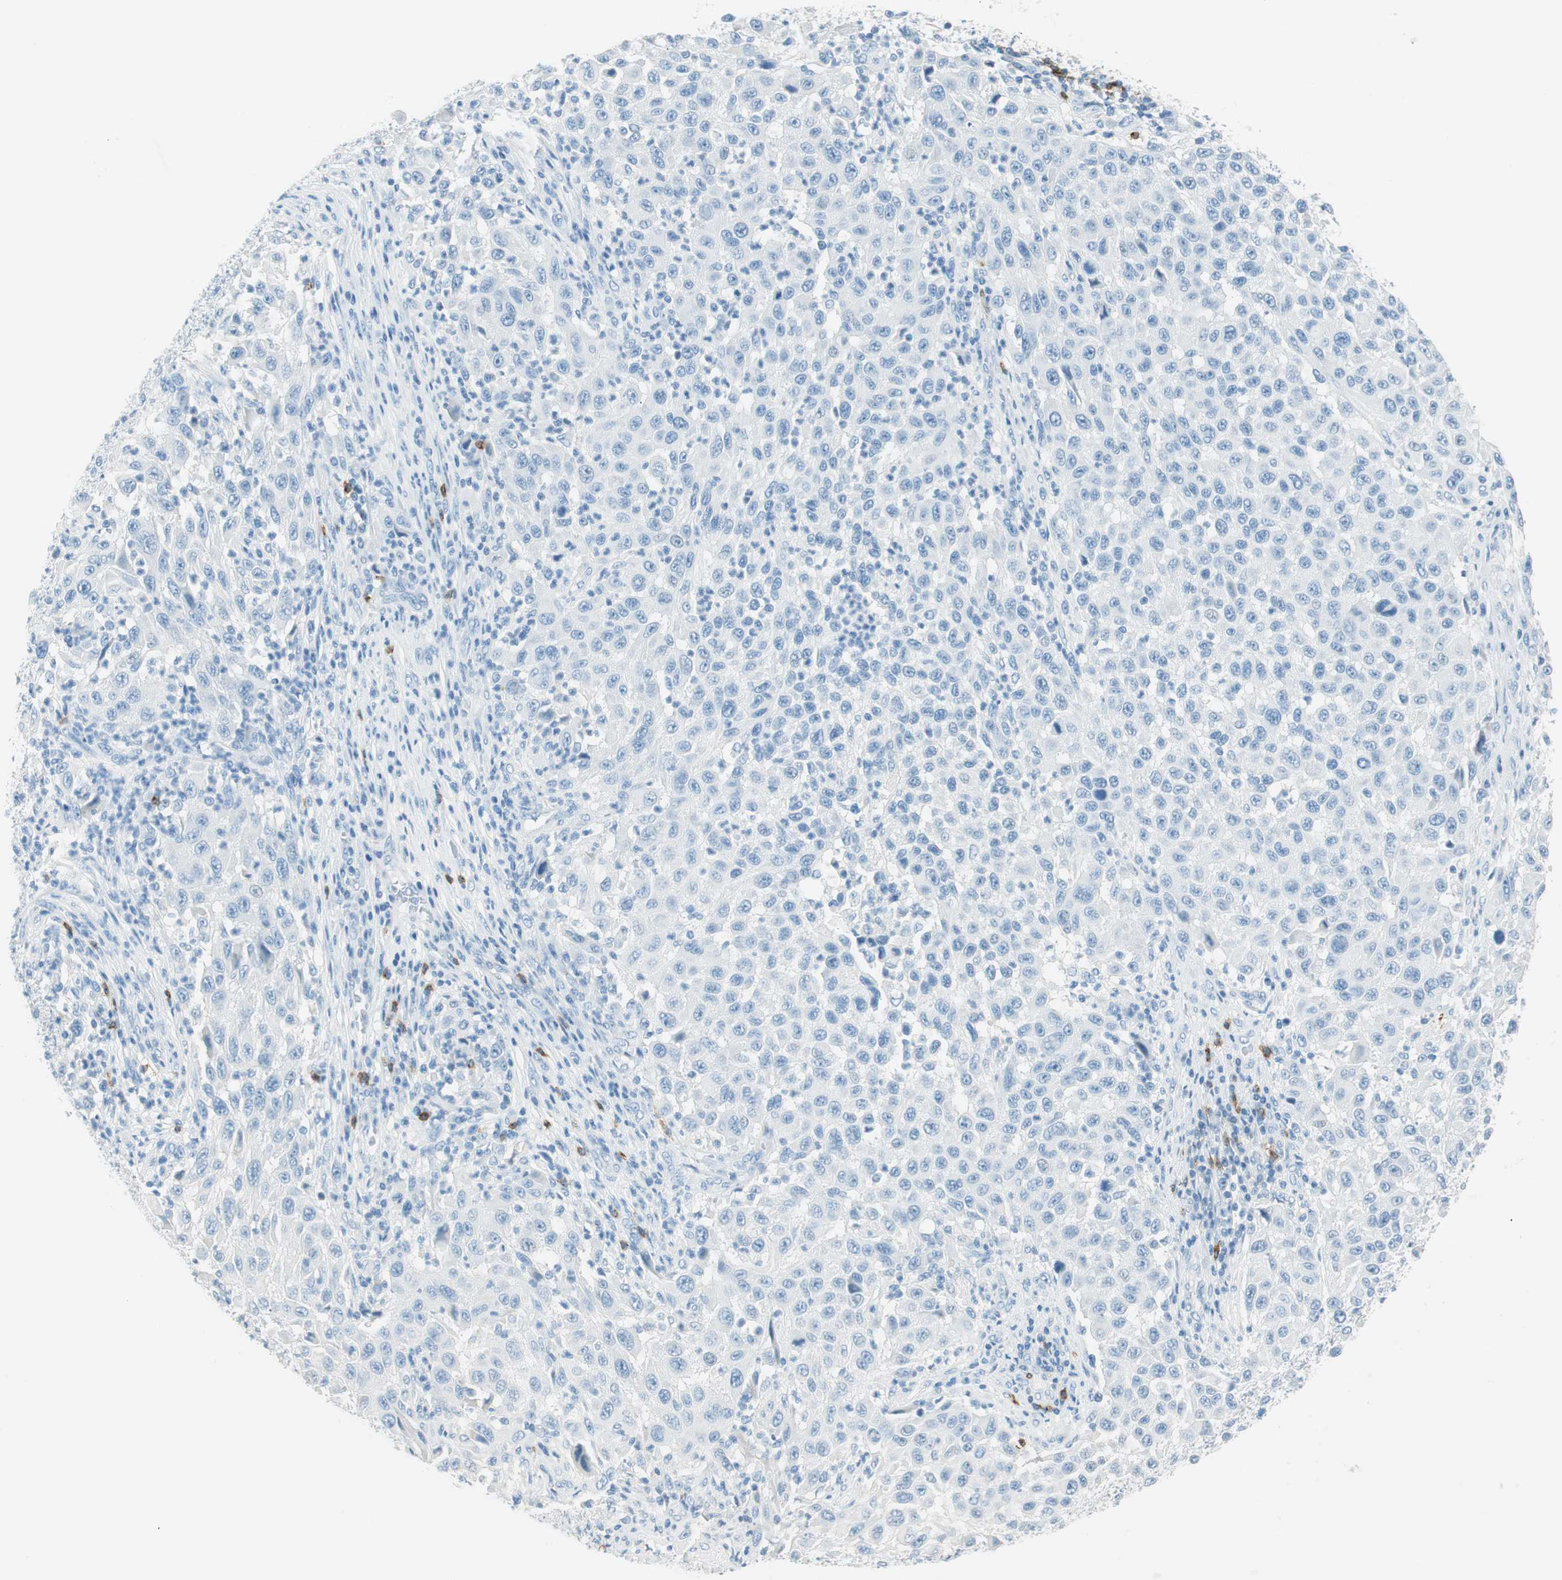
{"staining": {"intensity": "negative", "quantity": "none", "location": "none"}, "tissue": "melanoma", "cell_type": "Tumor cells", "image_type": "cancer", "snomed": [{"axis": "morphology", "description": "Malignant melanoma, Metastatic site"}, {"axis": "topography", "description": "Lymph node"}], "caption": "Malignant melanoma (metastatic site) stained for a protein using immunohistochemistry (IHC) demonstrates no positivity tumor cells.", "gene": "TNFRSF13C", "patient": {"sex": "male", "age": 61}}